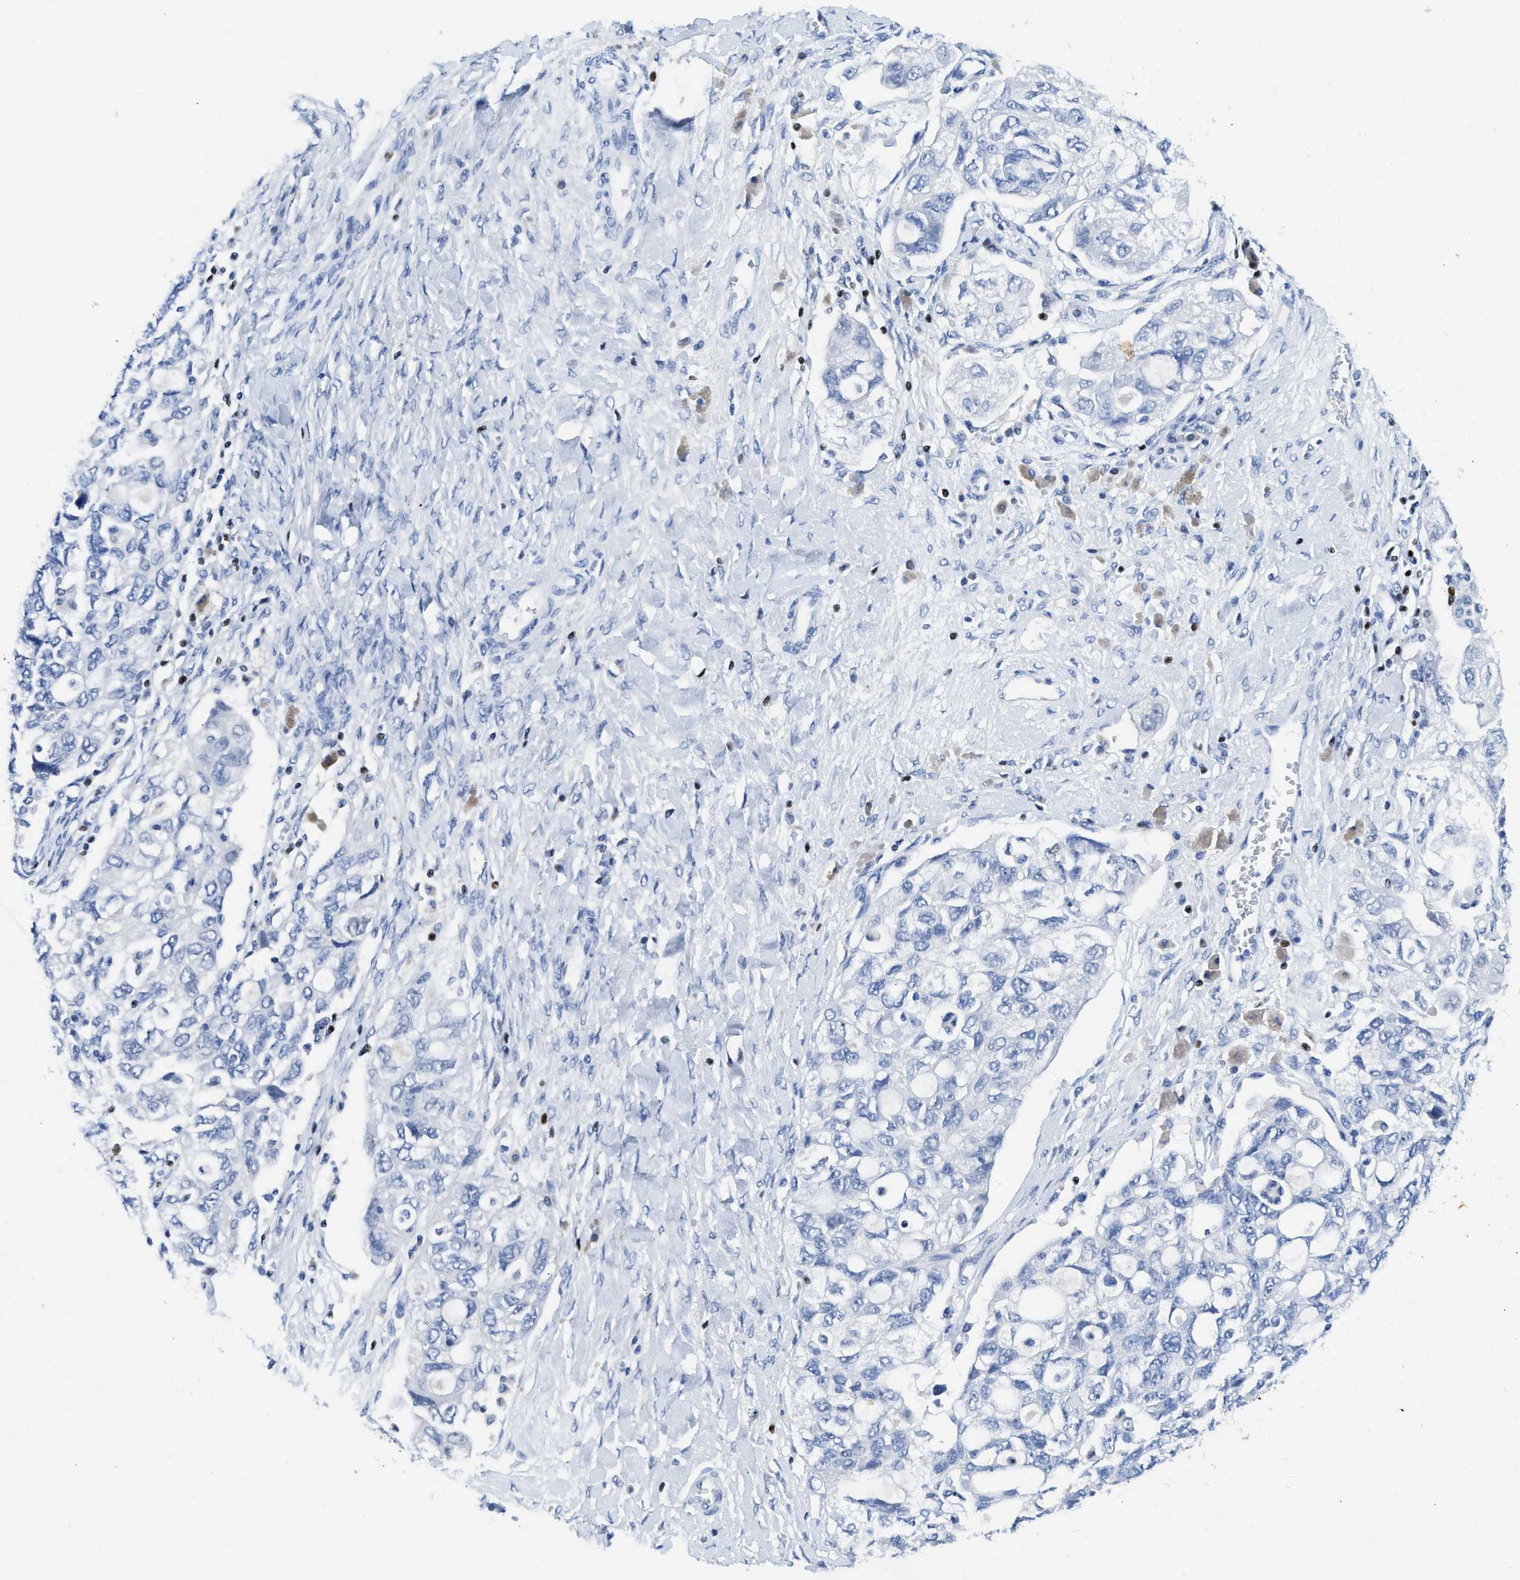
{"staining": {"intensity": "negative", "quantity": "none", "location": "none"}, "tissue": "ovarian cancer", "cell_type": "Tumor cells", "image_type": "cancer", "snomed": [{"axis": "morphology", "description": "Carcinoma, NOS"}, {"axis": "morphology", "description": "Cystadenocarcinoma, serous, NOS"}, {"axis": "topography", "description": "Ovary"}], "caption": "DAB immunohistochemical staining of human ovarian cancer demonstrates no significant positivity in tumor cells.", "gene": "TCF7", "patient": {"sex": "female", "age": 69}}